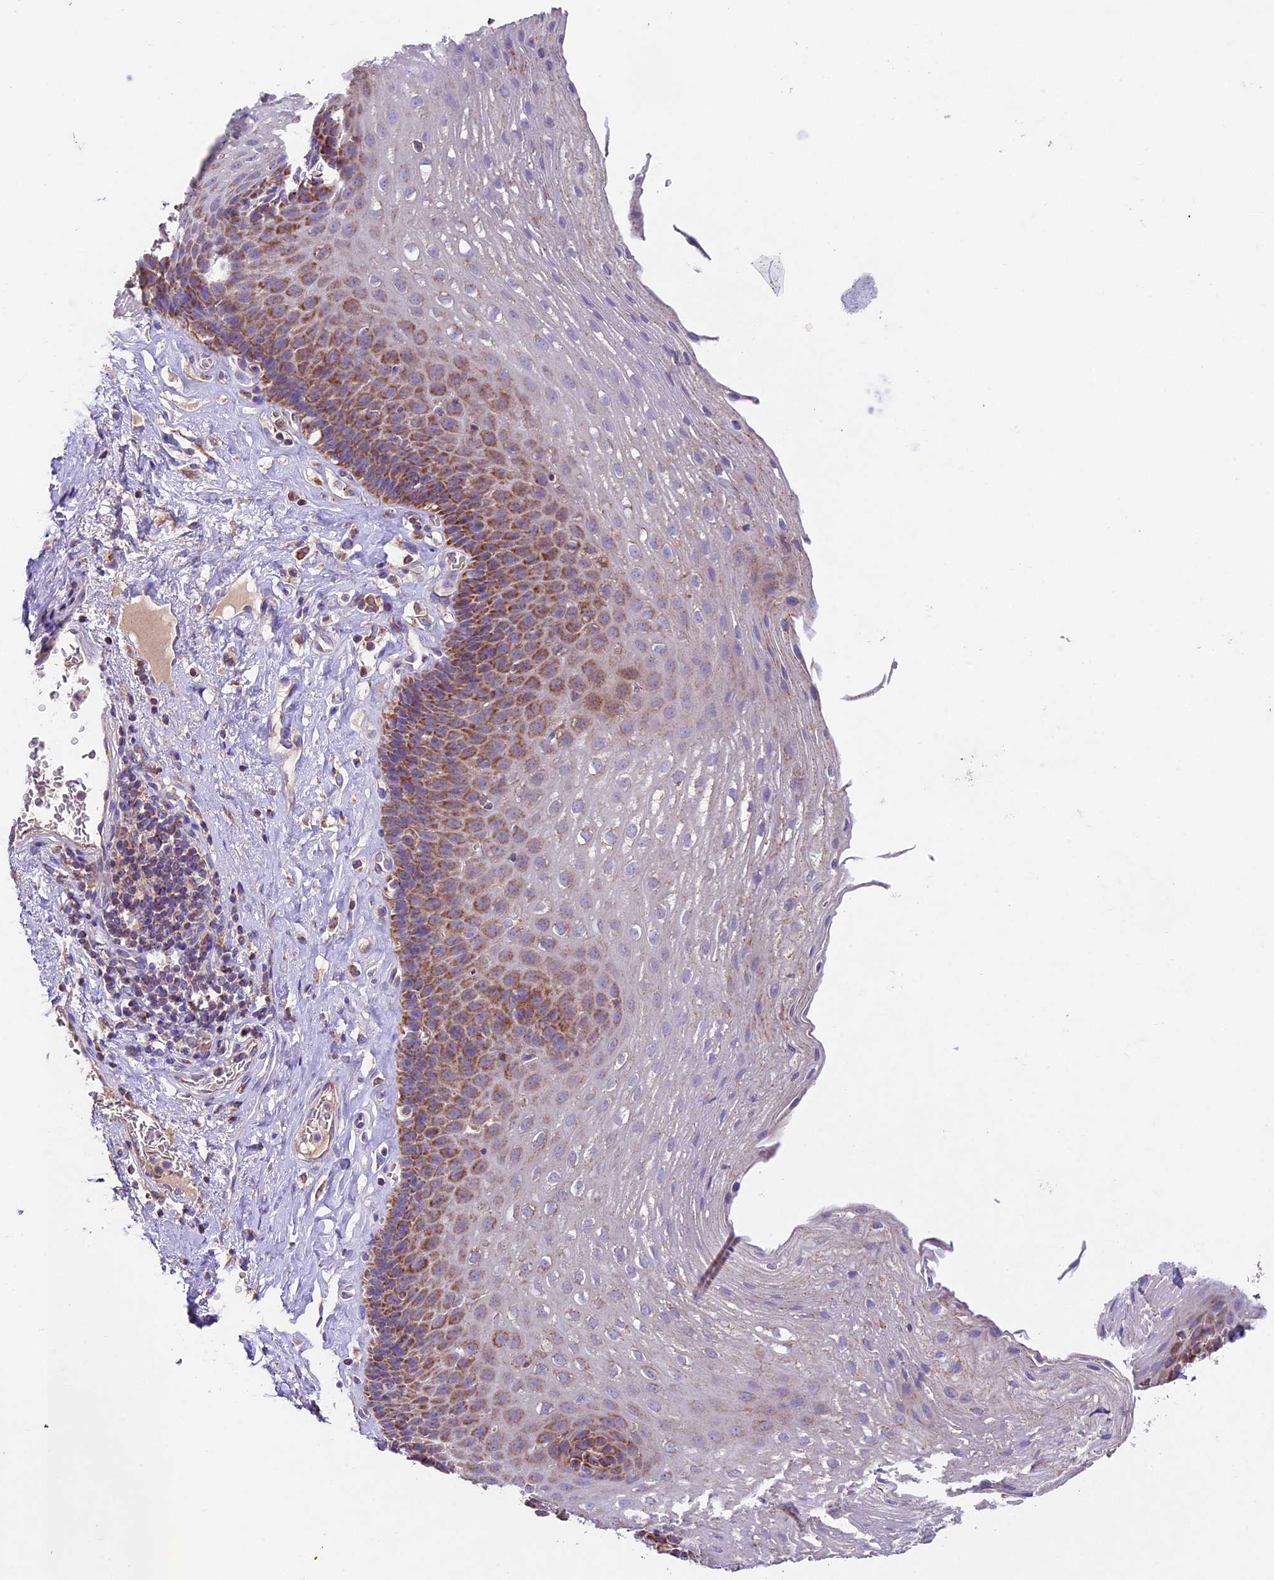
{"staining": {"intensity": "moderate", "quantity": ">75%", "location": "cytoplasmic/membranous"}, "tissue": "esophagus", "cell_type": "Squamous epithelial cells", "image_type": "normal", "snomed": [{"axis": "morphology", "description": "Normal tissue, NOS"}, {"axis": "topography", "description": "Esophagus"}], "caption": "DAB (3,3'-diaminobenzidine) immunohistochemical staining of unremarkable esophagus displays moderate cytoplasmic/membranous protein staining in about >75% of squamous epithelial cells. The protein is shown in brown color, while the nuclei are stained blue.", "gene": "PMPCB", "patient": {"sex": "female", "age": 66}}